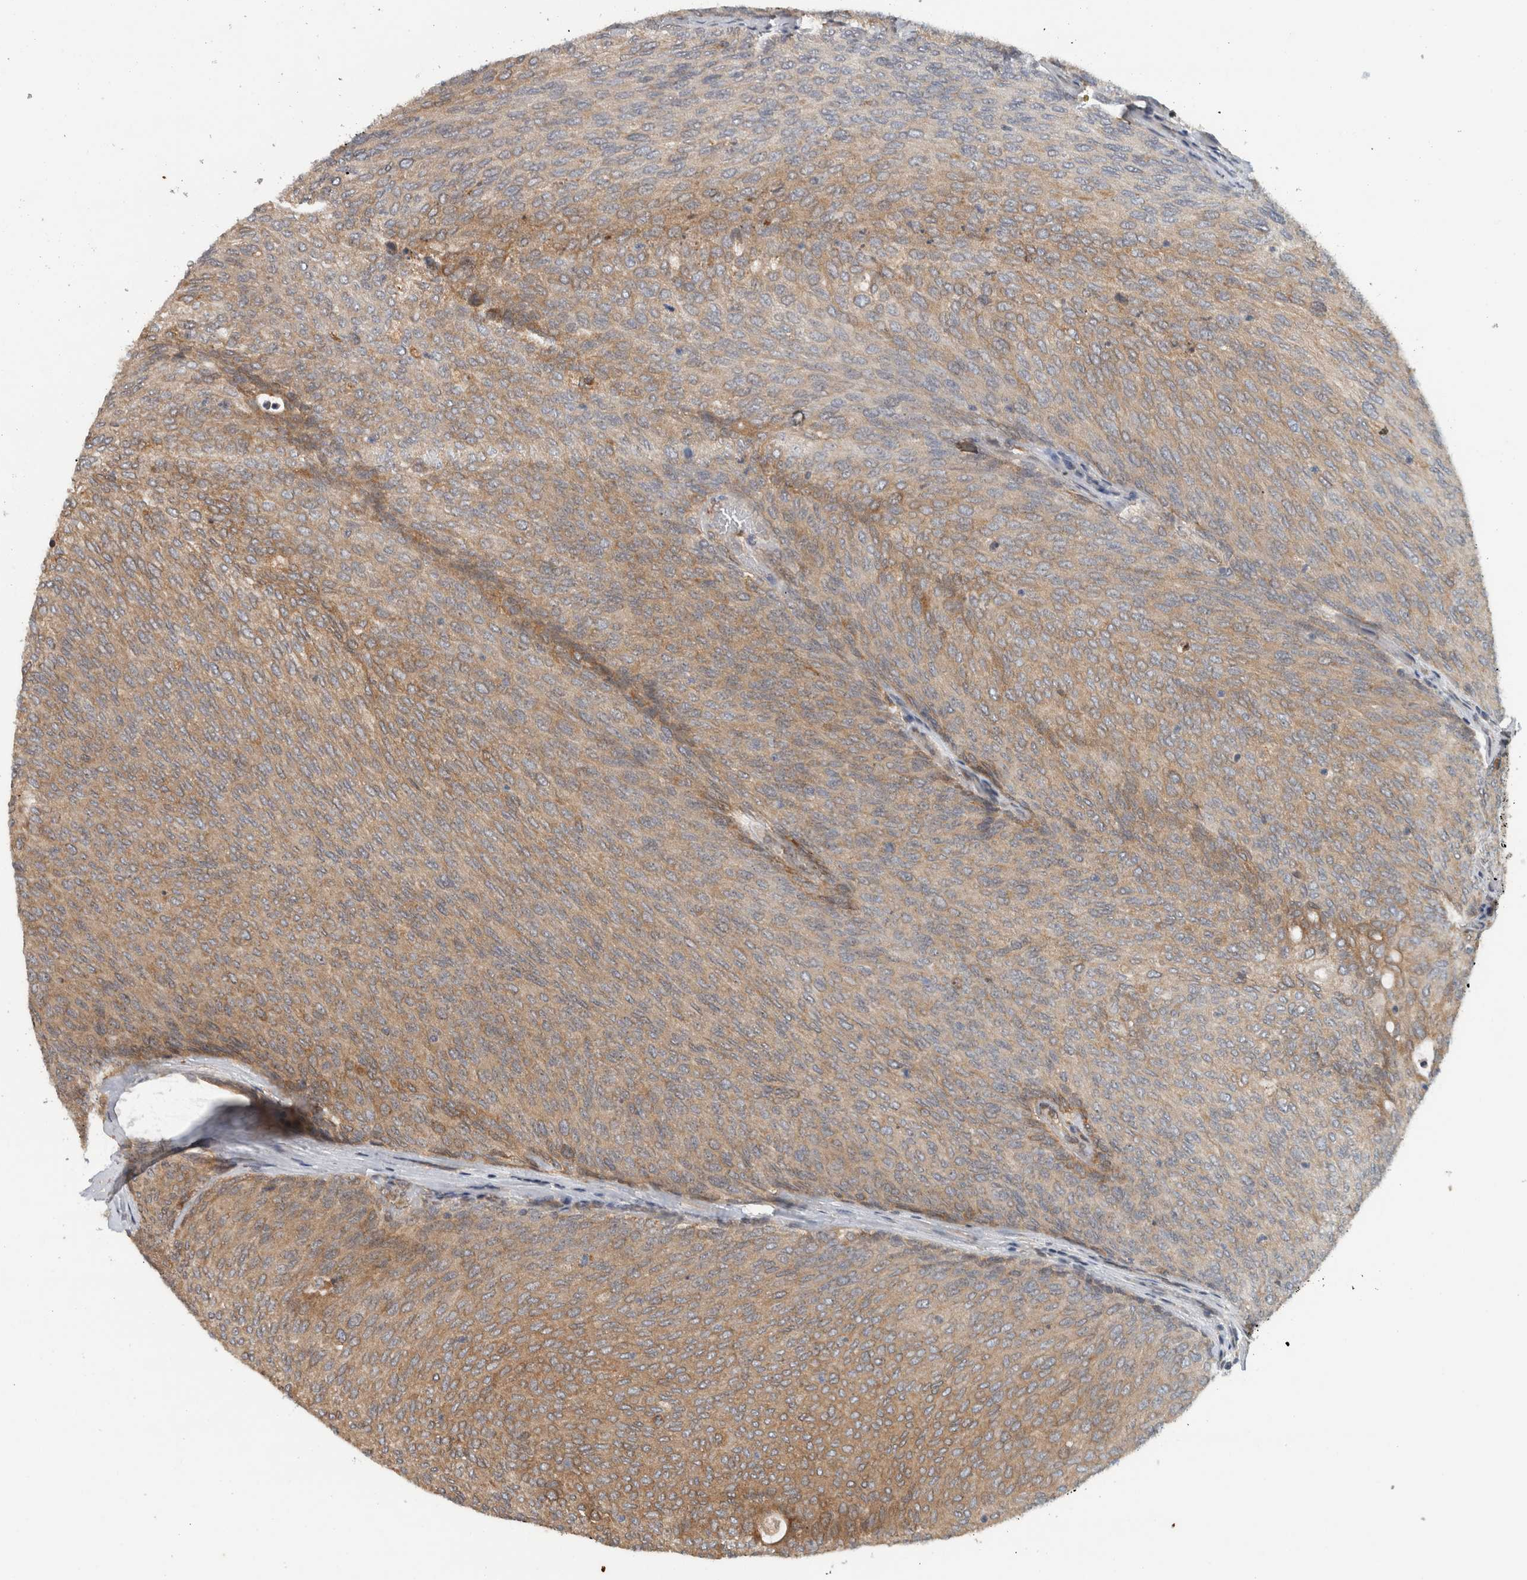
{"staining": {"intensity": "moderate", "quantity": "25%-75%", "location": "cytoplasmic/membranous"}, "tissue": "urothelial cancer", "cell_type": "Tumor cells", "image_type": "cancer", "snomed": [{"axis": "morphology", "description": "Urothelial carcinoma, Low grade"}, {"axis": "topography", "description": "Urinary bladder"}], "caption": "A brown stain labels moderate cytoplasmic/membranous expression of a protein in human urothelial carcinoma (low-grade) tumor cells.", "gene": "GPR137B", "patient": {"sex": "female", "age": 79}}